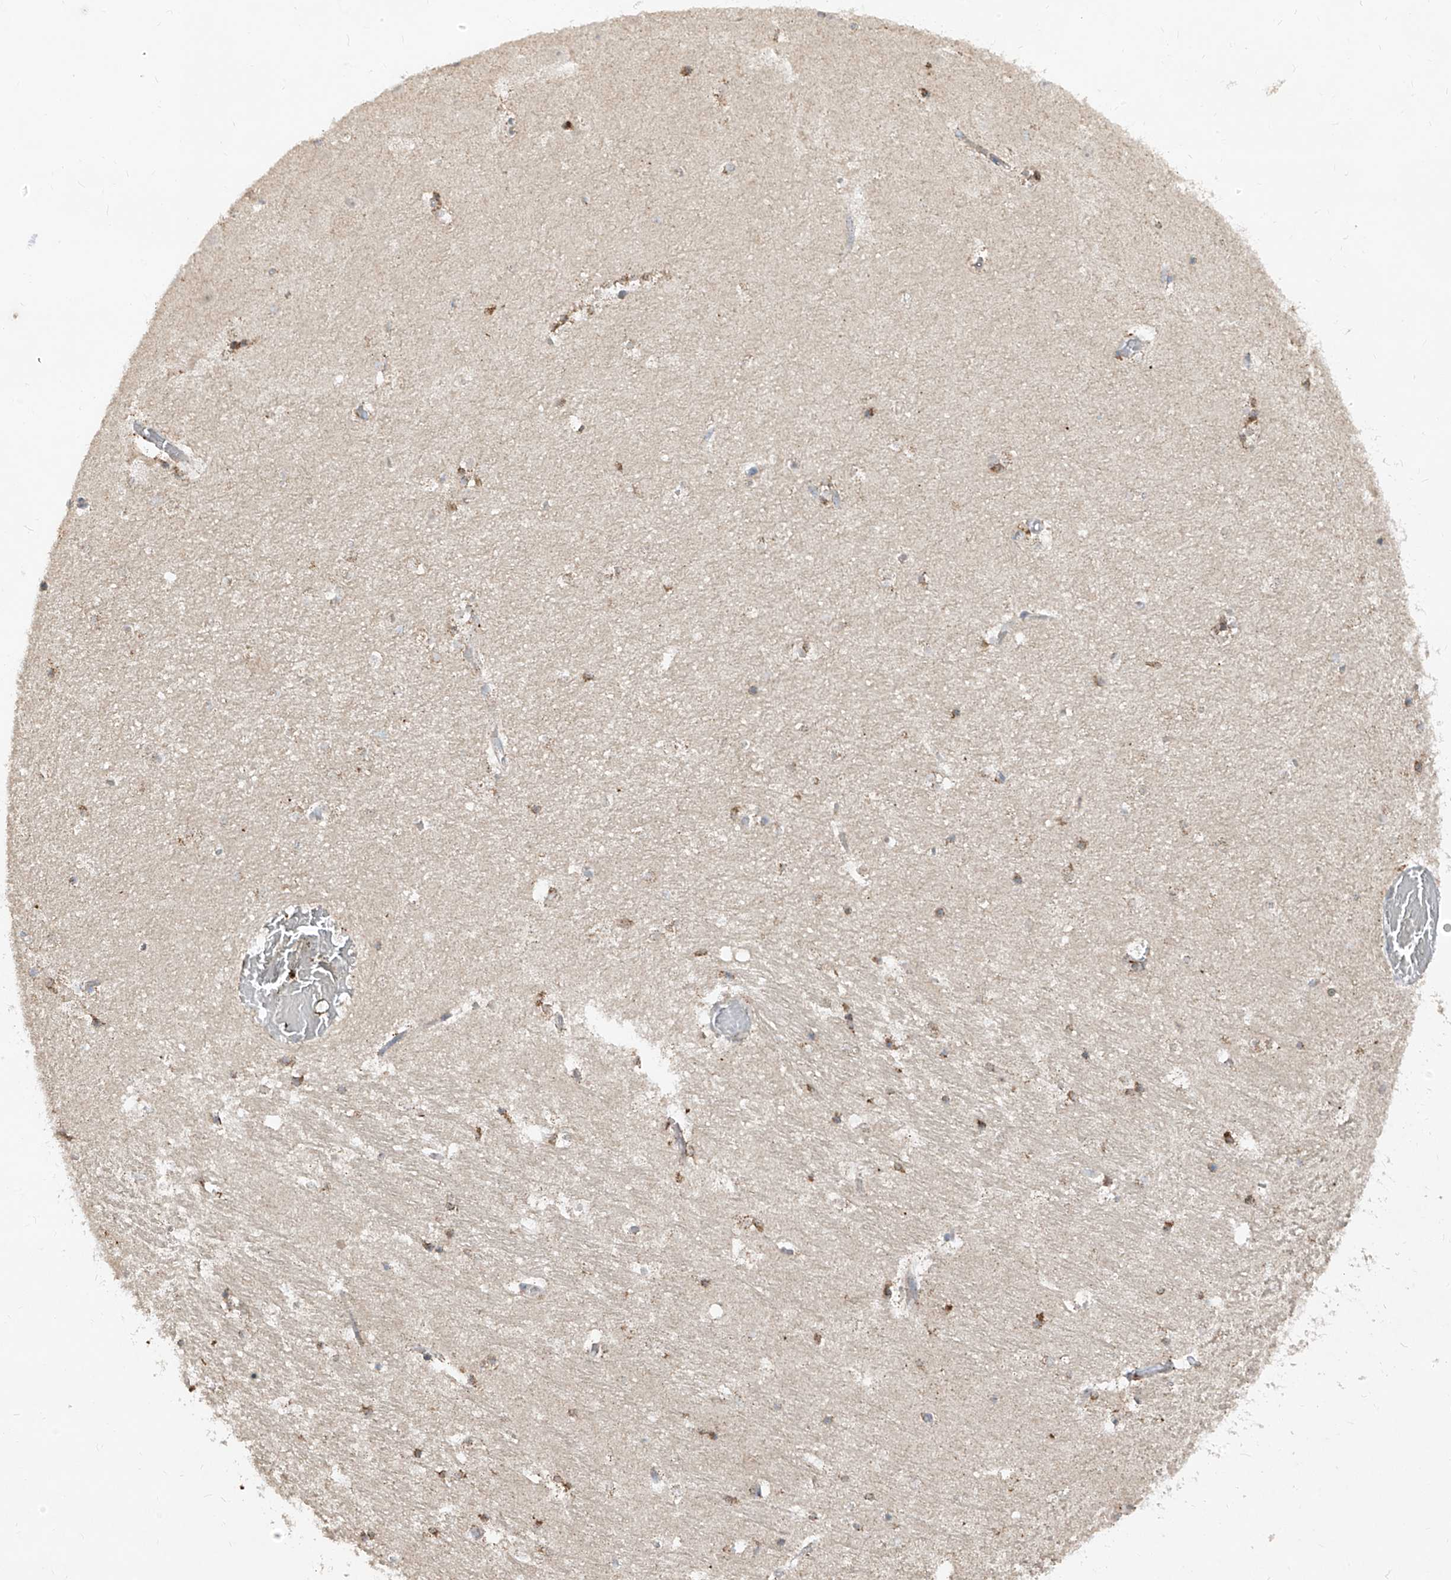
{"staining": {"intensity": "moderate", "quantity": "25%-75%", "location": "cytoplasmic/membranous"}, "tissue": "hippocampus", "cell_type": "Glial cells", "image_type": "normal", "snomed": [{"axis": "morphology", "description": "Normal tissue, NOS"}, {"axis": "topography", "description": "Hippocampus"}], "caption": "Immunohistochemical staining of benign human hippocampus reveals moderate cytoplasmic/membranous protein positivity in about 25%-75% of glial cells.", "gene": "ABCD3", "patient": {"sex": "female", "age": 52}}